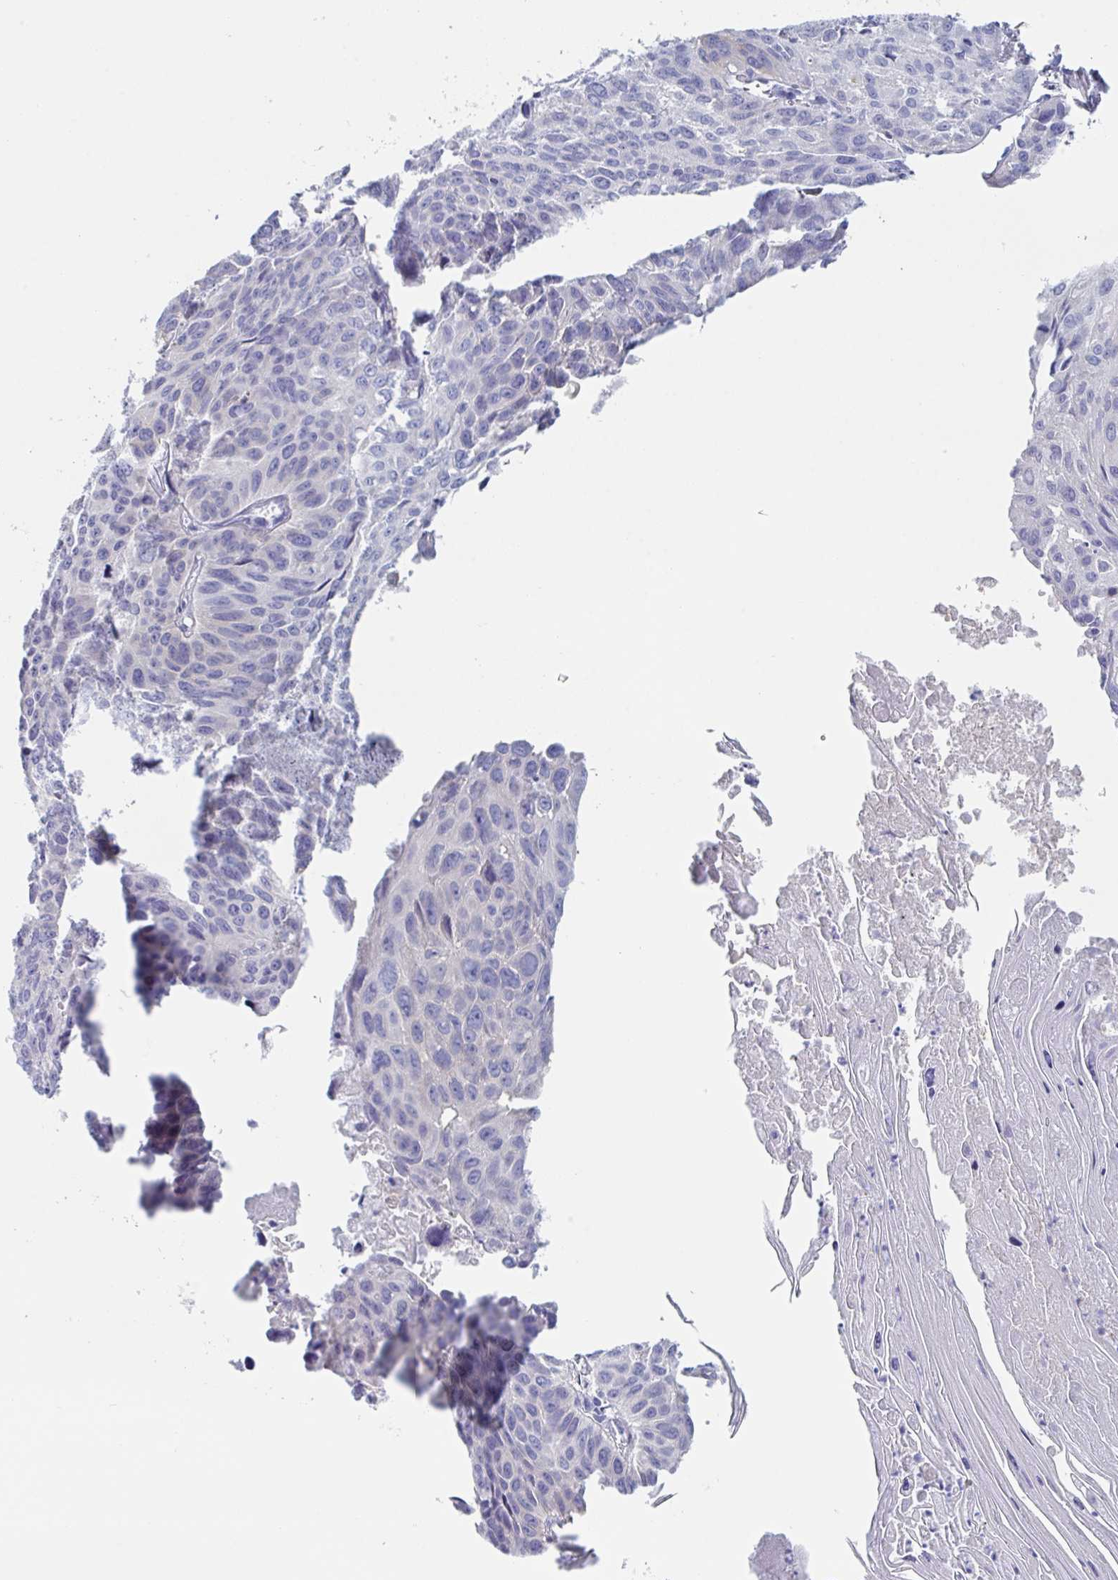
{"staining": {"intensity": "negative", "quantity": "none", "location": "none"}, "tissue": "lung cancer", "cell_type": "Tumor cells", "image_type": "cancer", "snomed": [{"axis": "morphology", "description": "Squamous cell carcinoma, NOS"}, {"axis": "topography", "description": "Lung"}], "caption": "High power microscopy image of an immunohistochemistry photomicrograph of lung cancer, revealing no significant positivity in tumor cells.", "gene": "ZPBP", "patient": {"sex": "male", "age": 71}}